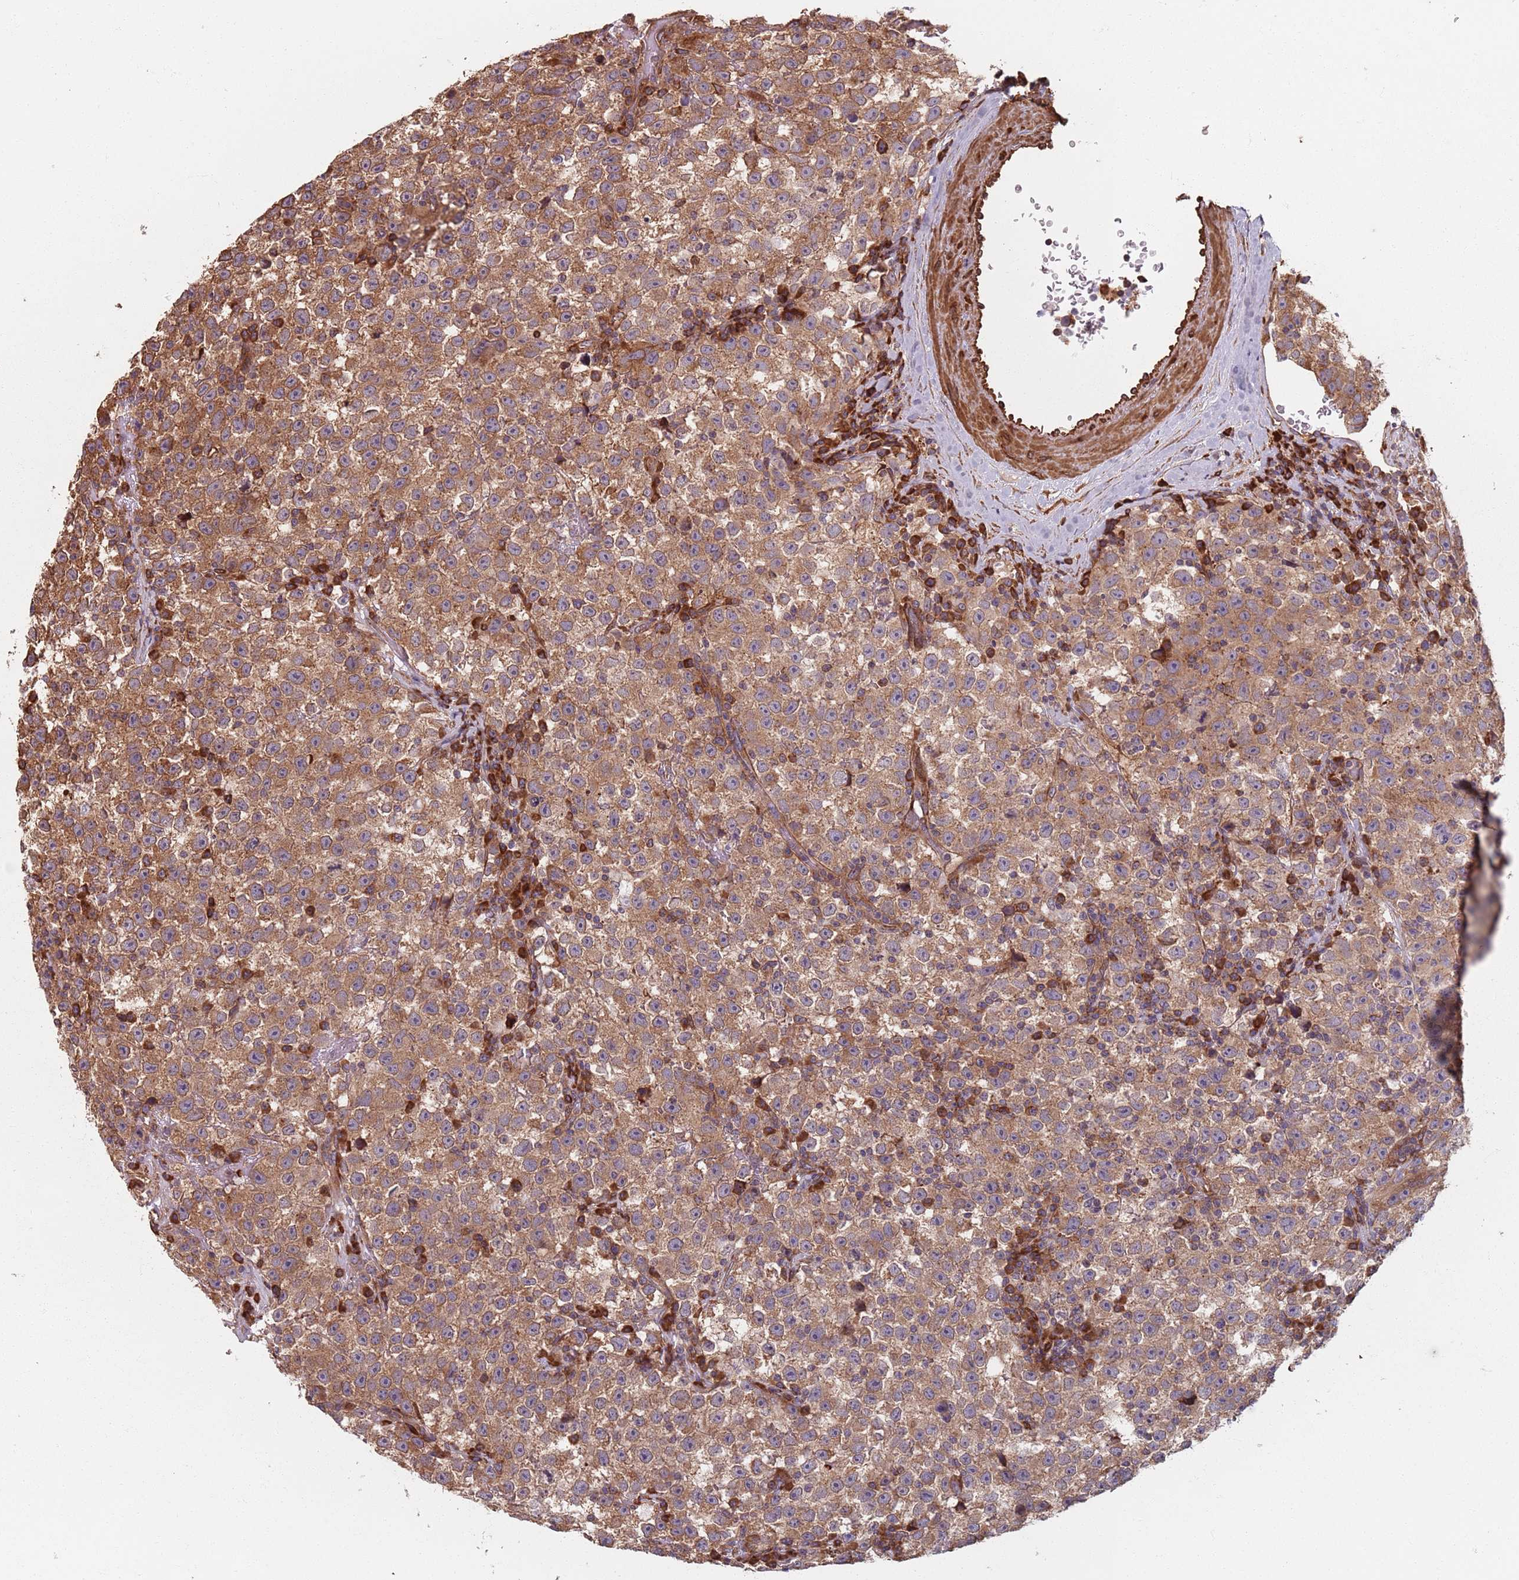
{"staining": {"intensity": "moderate", "quantity": ">75%", "location": "cytoplasmic/membranous"}, "tissue": "testis cancer", "cell_type": "Tumor cells", "image_type": "cancer", "snomed": [{"axis": "morphology", "description": "Seminoma, NOS"}, {"axis": "topography", "description": "Testis"}], "caption": "A photomicrograph of human testis cancer (seminoma) stained for a protein exhibits moderate cytoplasmic/membranous brown staining in tumor cells. Nuclei are stained in blue.", "gene": "NOTCH3", "patient": {"sex": "male", "age": 22}}